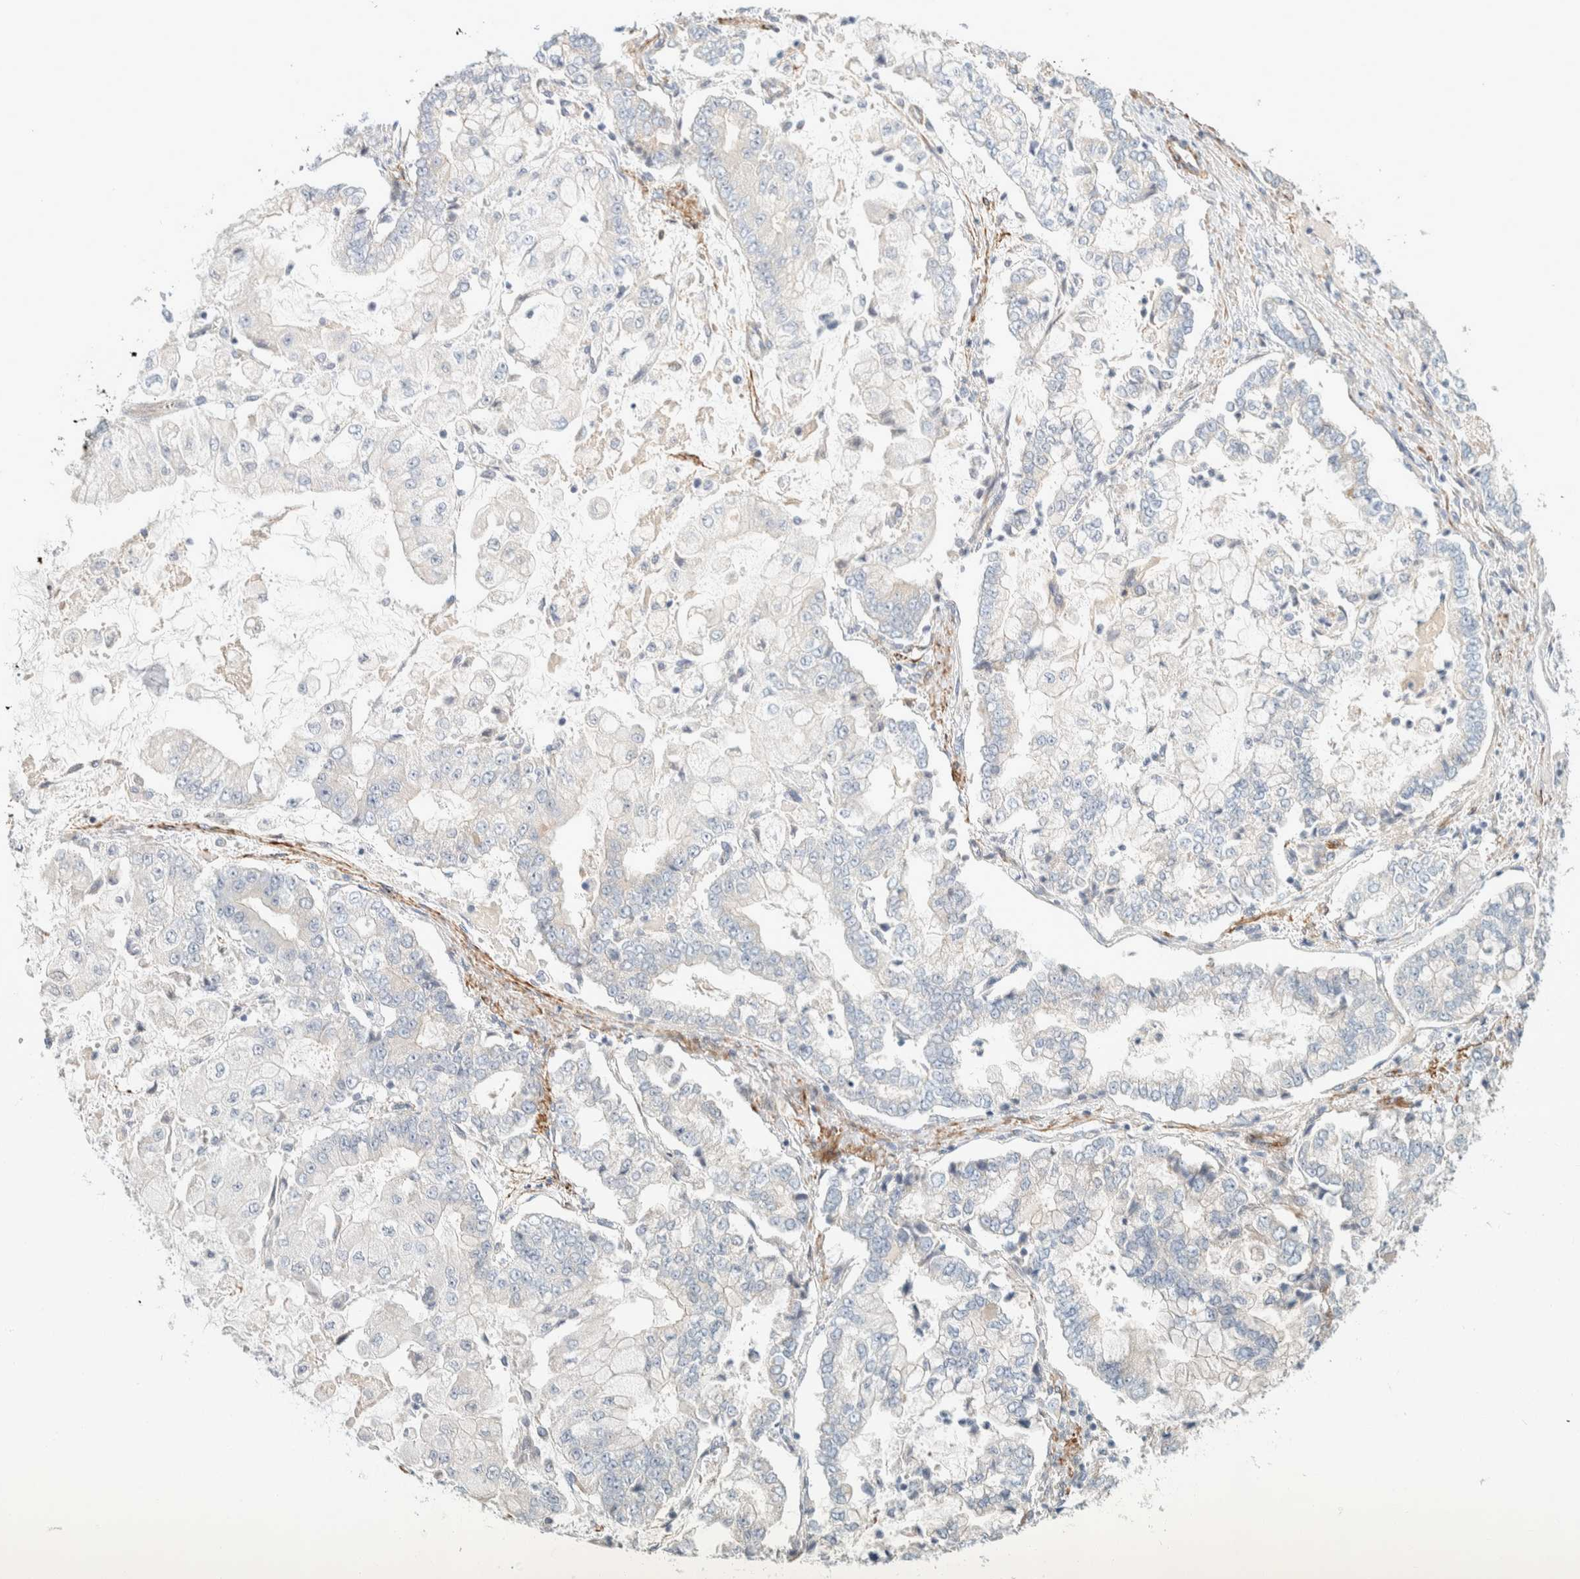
{"staining": {"intensity": "negative", "quantity": "none", "location": "none"}, "tissue": "stomach cancer", "cell_type": "Tumor cells", "image_type": "cancer", "snomed": [{"axis": "morphology", "description": "Adenocarcinoma, NOS"}, {"axis": "topography", "description": "Stomach"}], "caption": "Immunohistochemistry histopathology image of neoplastic tissue: human stomach cancer (adenocarcinoma) stained with DAB (3,3'-diaminobenzidine) demonstrates no significant protein expression in tumor cells.", "gene": "CDR2", "patient": {"sex": "male", "age": 76}}